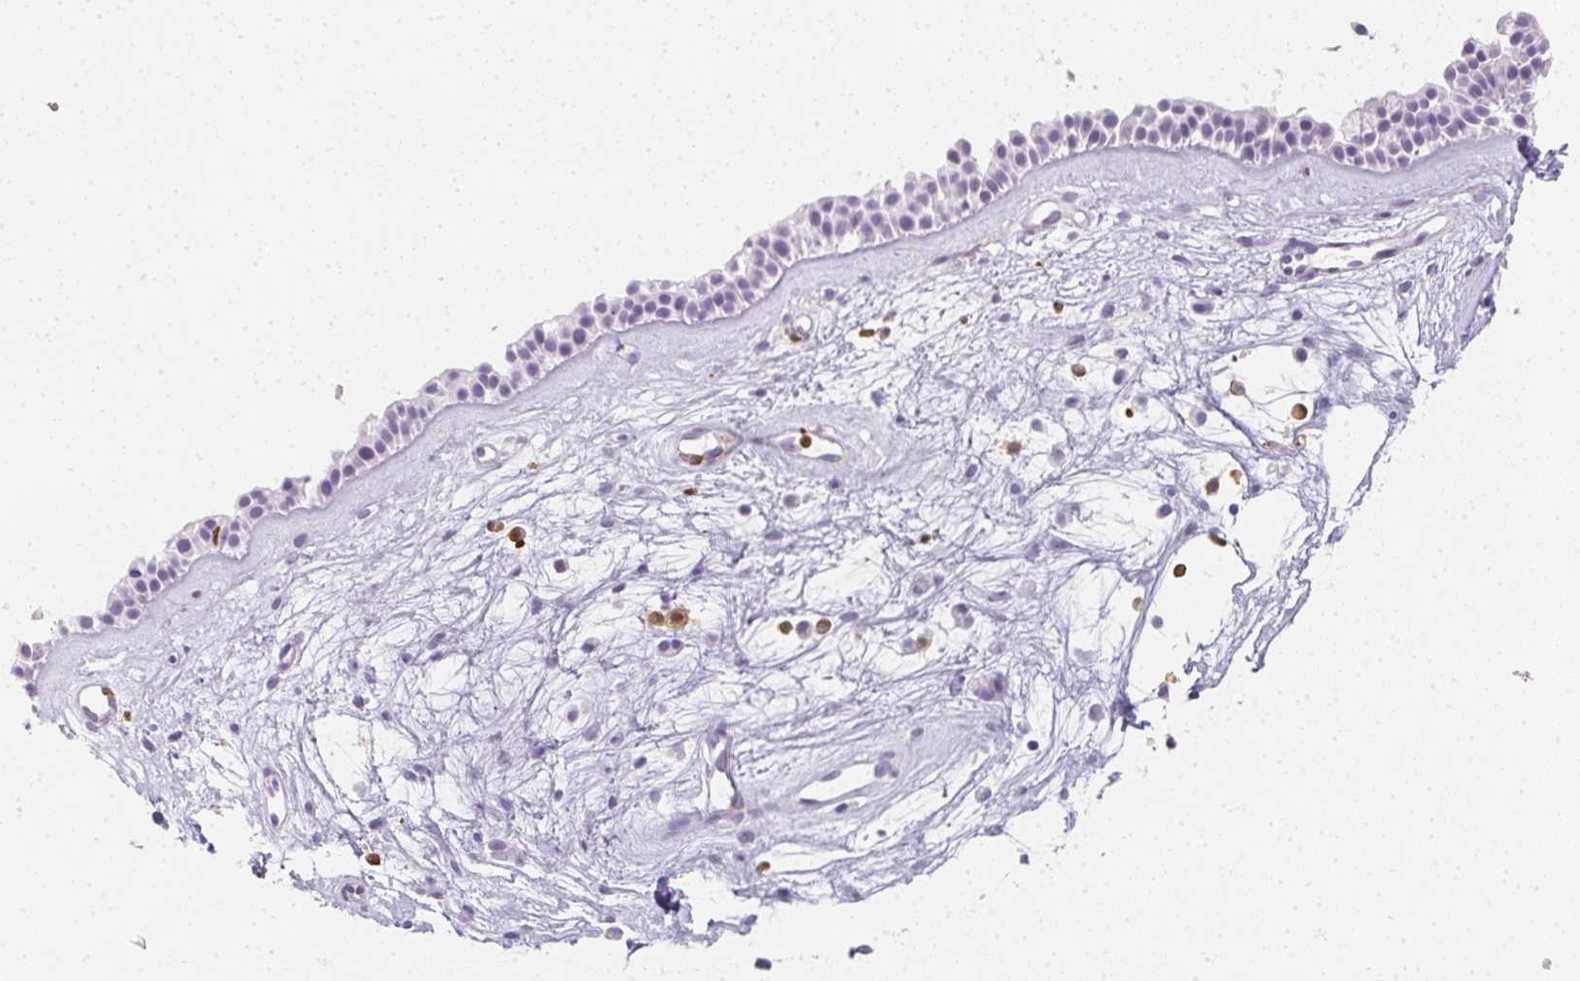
{"staining": {"intensity": "negative", "quantity": "none", "location": "none"}, "tissue": "nasopharynx", "cell_type": "Respiratory epithelial cells", "image_type": "normal", "snomed": [{"axis": "morphology", "description": "Normal tissue, NOS"}, {"axis": "topography", "description": "Nasopharynx"}], "caption": "Nasopharynx stained for a protein using immunohistochemistry reveals no positivity respiratory epithelial cells.", "gene": "HK3", "patient": {"sex": "male", "age": 56}}